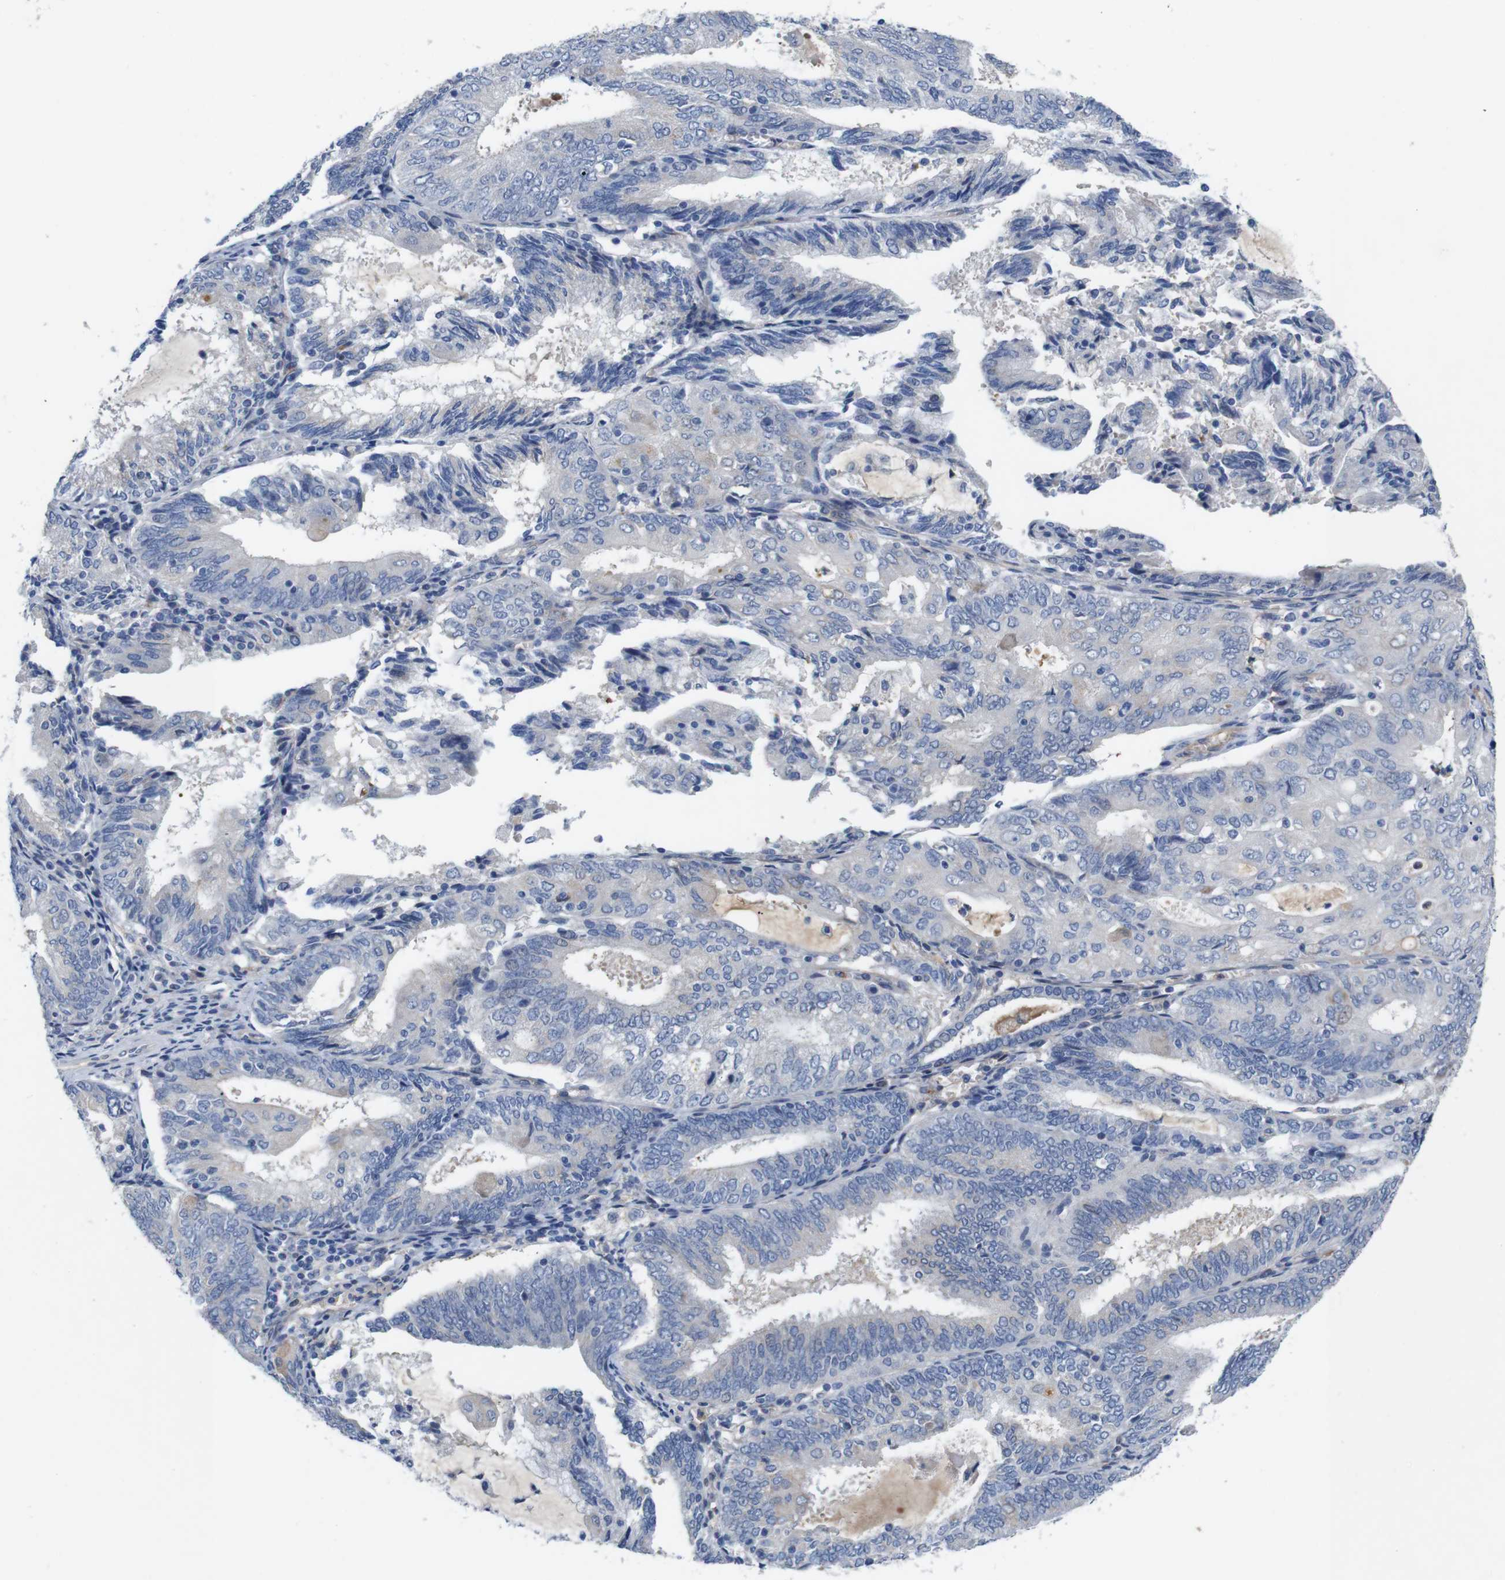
{"staining": {"intensity": "negative", "quantity": "none", "location": "none"}, "tissue": "endometrial cancer", "cell_type": "Tumor cells", "image_type": "cancer", "snomed": [{"axis": "morphology", "description": "Adenocarcinoma, NOS"}, {"axis": "topography", "description": "Endometrium"}], "caption": "IHC micrograph of endometrial cancer stained for a protein (brown), which shows no positivity in tumor cells.", "gene": "C1RL", "patient": {"sex": "female", "age": 81}}